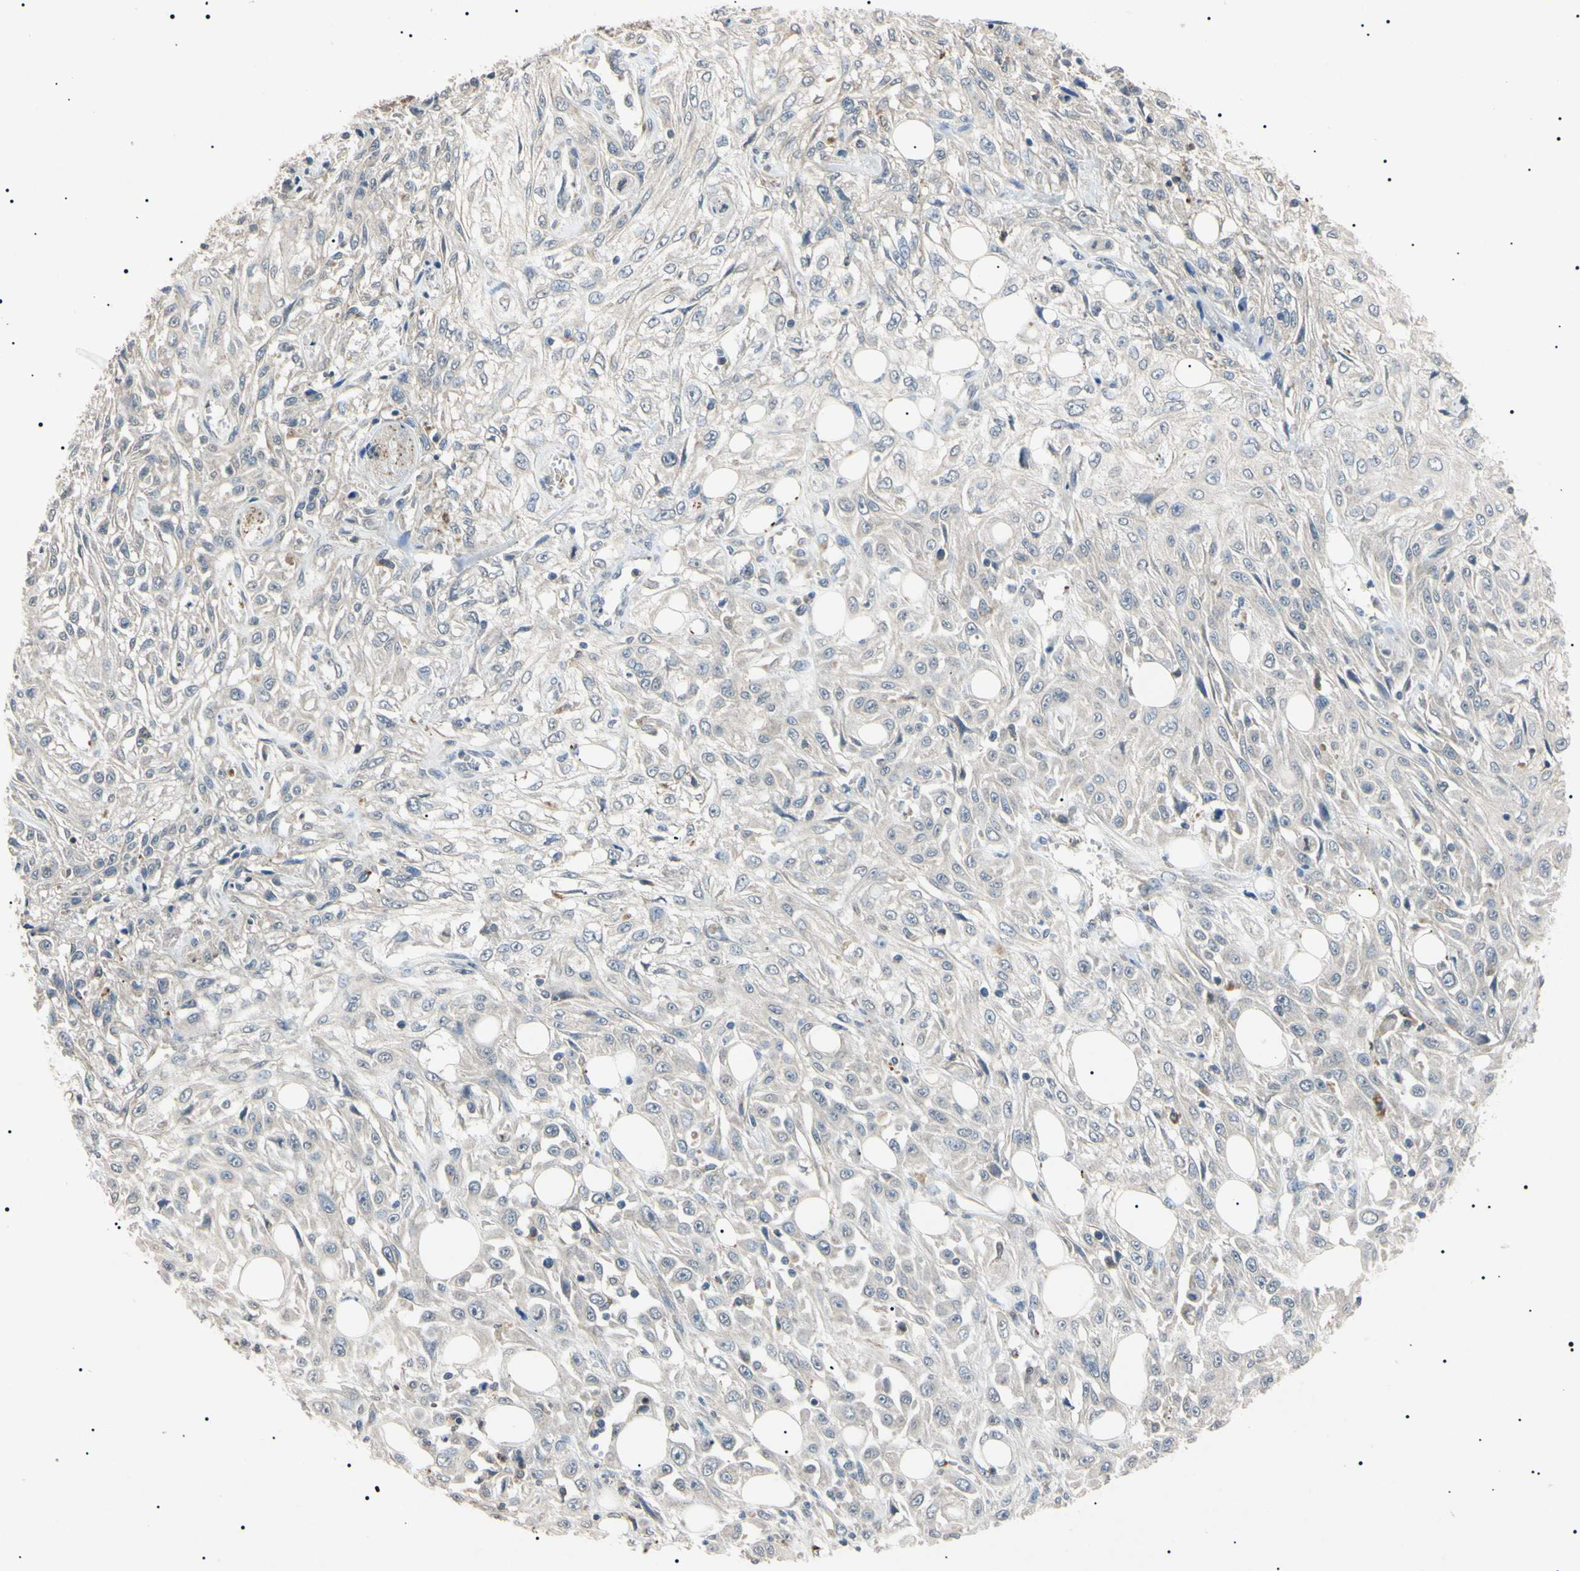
{"staining": {"intensity": "negative", "quantity": "none", "location": "none"}, "tissue": "skin cancer", "cell_type": "Tumor cells", "image_type": "cancer", "snomed": [{"axis": "morphology", "description": "Squamous cell carcinoma, NOS"}, {"axis": "morphology", "description": "Squamous cell carcinoma, metastatic, NOS"}, {"axis": "topography", "description": "Skin"}, {"axis": "topography", "description": "Lymph node"}], "caption": "Immunohistochemical staining of human skin squamous cell carcinoma demonstrates no significant staining in tumor cells.", "gene": "TUBB4A", "patient": {"sex": "male", "age": 75}}